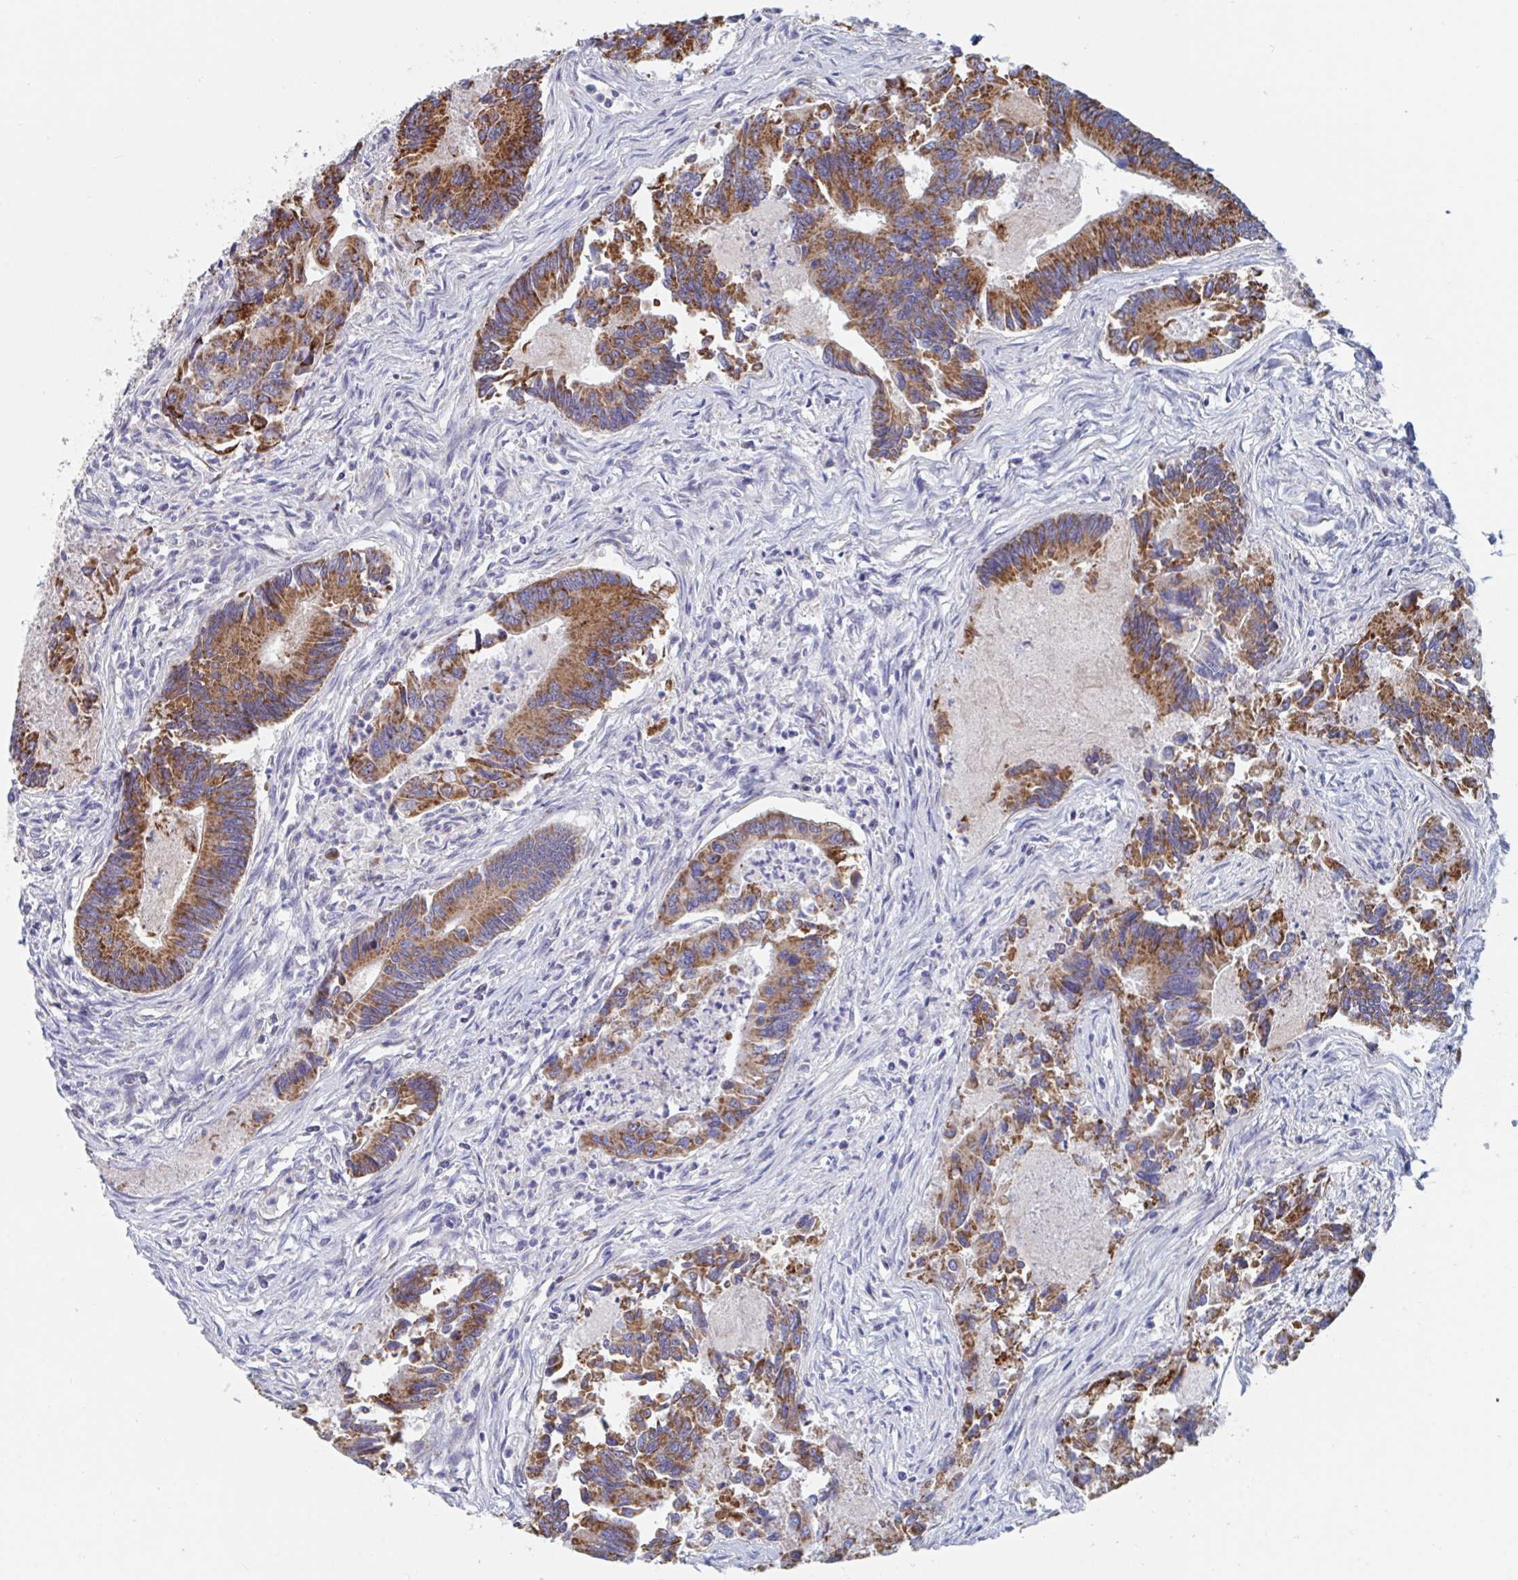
{"staining": {"intensity": "strong", "quantity": "25%-75%", "location": "cytoplasmic/membranous"}, "tissue": "colorectal cancer", "cell_type": "Tumor cells", "image_type": "cancer", "snomed": [{"axis": "morphology", "description": "Adenocarcinoma, NOS"}, {"axis": "topography", "description": "Colon"}], "caption": "Immunohistochemistry (IHC) histopathology image of neoplastic tissue: adenocarcinoma (colorectal) stained using immunohistochemistry (IHC) exhibits high levels of strong protein expression localized specifically in the cytoplasmic/membranous of tumor cells, appearing as a cytoplasmic/membranous brown color.", "gene": "MRPL53", "patient": {"sex": "female", "age": 67}}